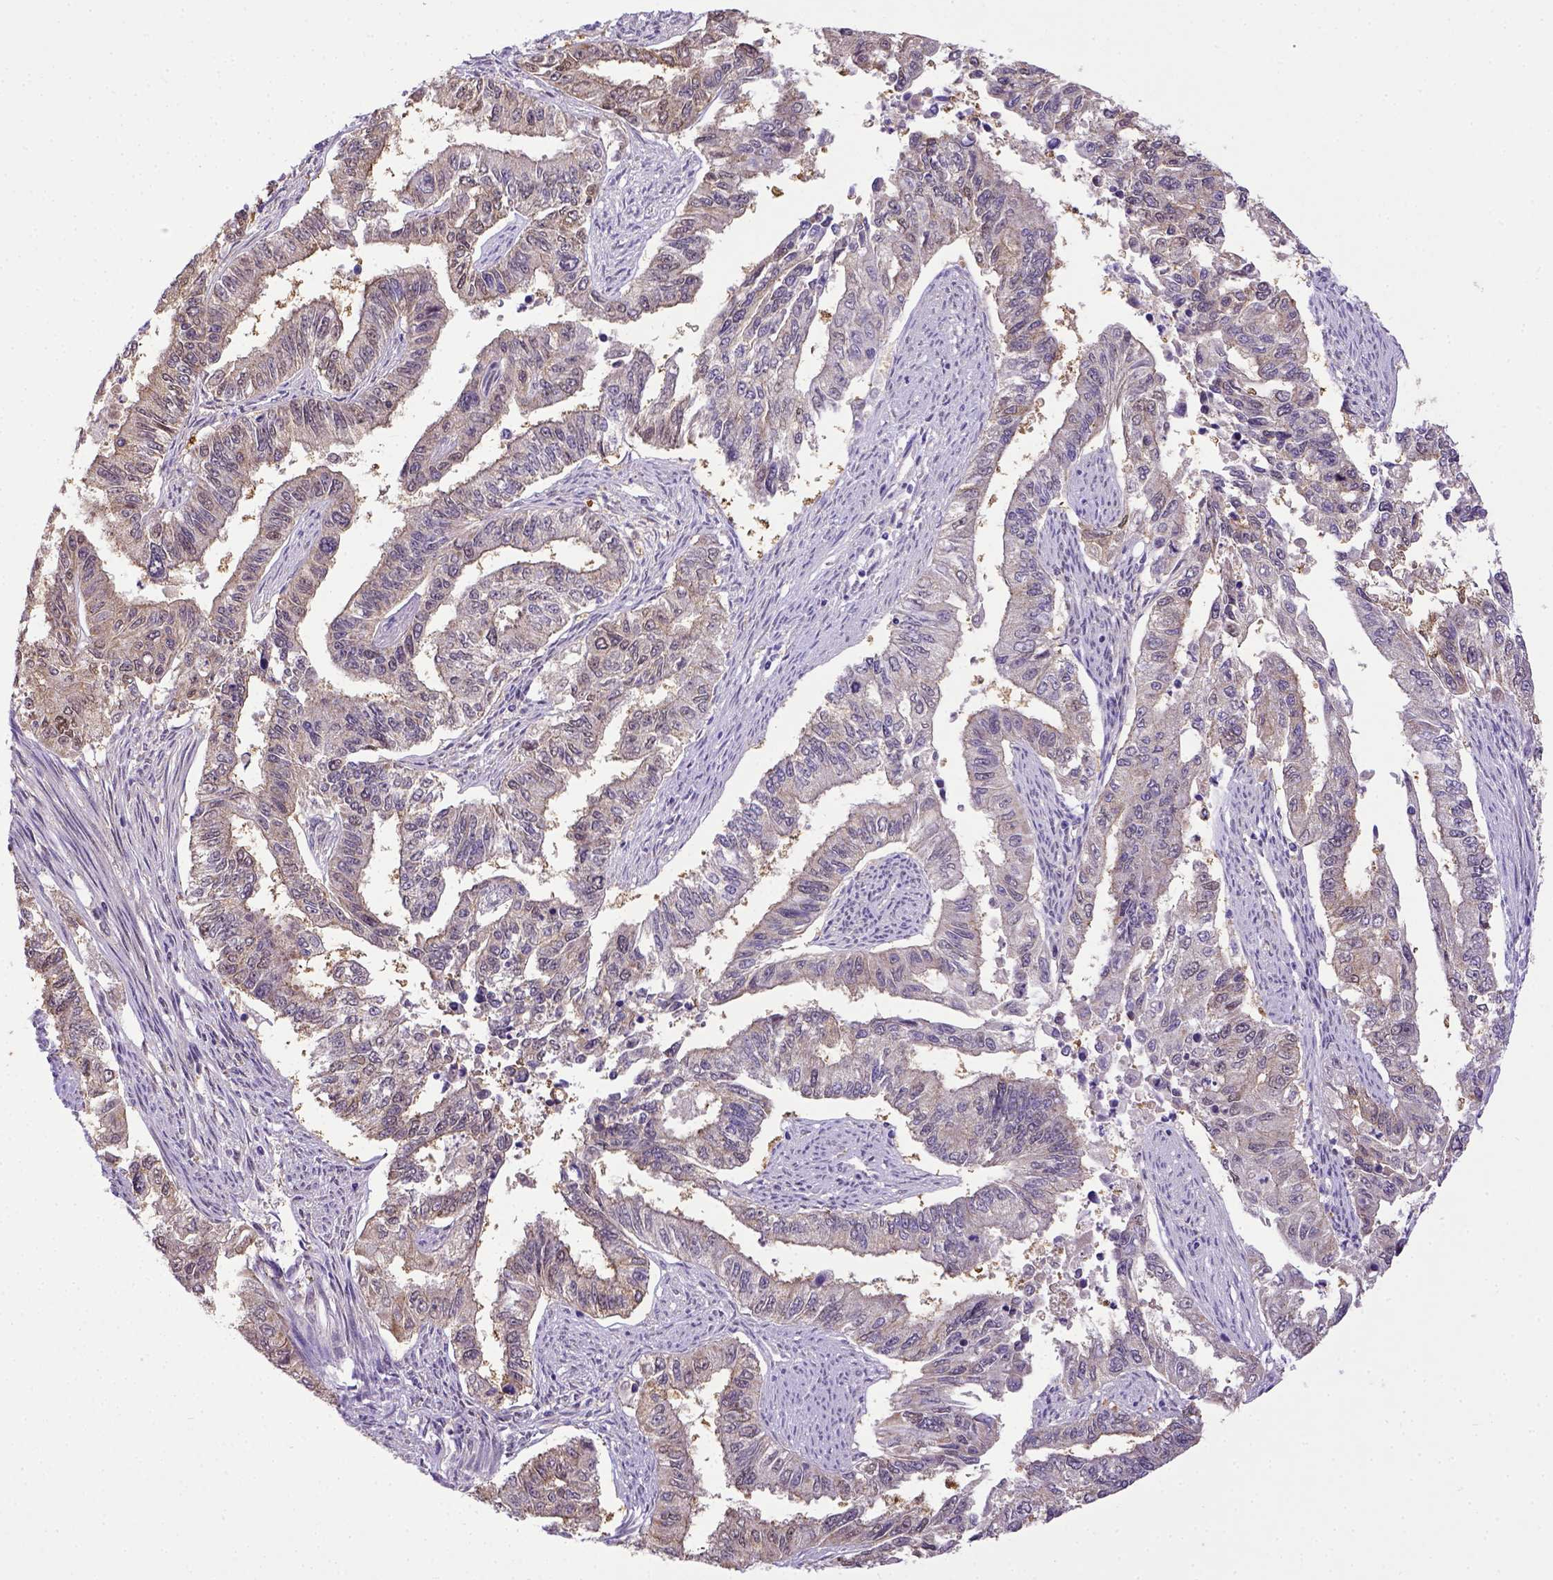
{"staining": {"intensity": "weak", "quantity": "25%-75%", "location": "cytoplasmic/membranous"}, "tissue": "endometrial cancer", "cell_type": "Tumor cells", "image_type": "cancer", "snomed": [{"axis": "morphology", "description": "Adenocarcinoma, NOS"}, {"axis": "topography", "description": "Uterus"}], "caption": "Immunohistochemical staining of human endometrial cancer (adenocarcinoma) exhibits low levels of weak cytoplasmic/membranous positivity in approximately 25%-75% of tumor cells.", "gene": "BTN1A1", "patient": {"sex": "female", "age": 59}}